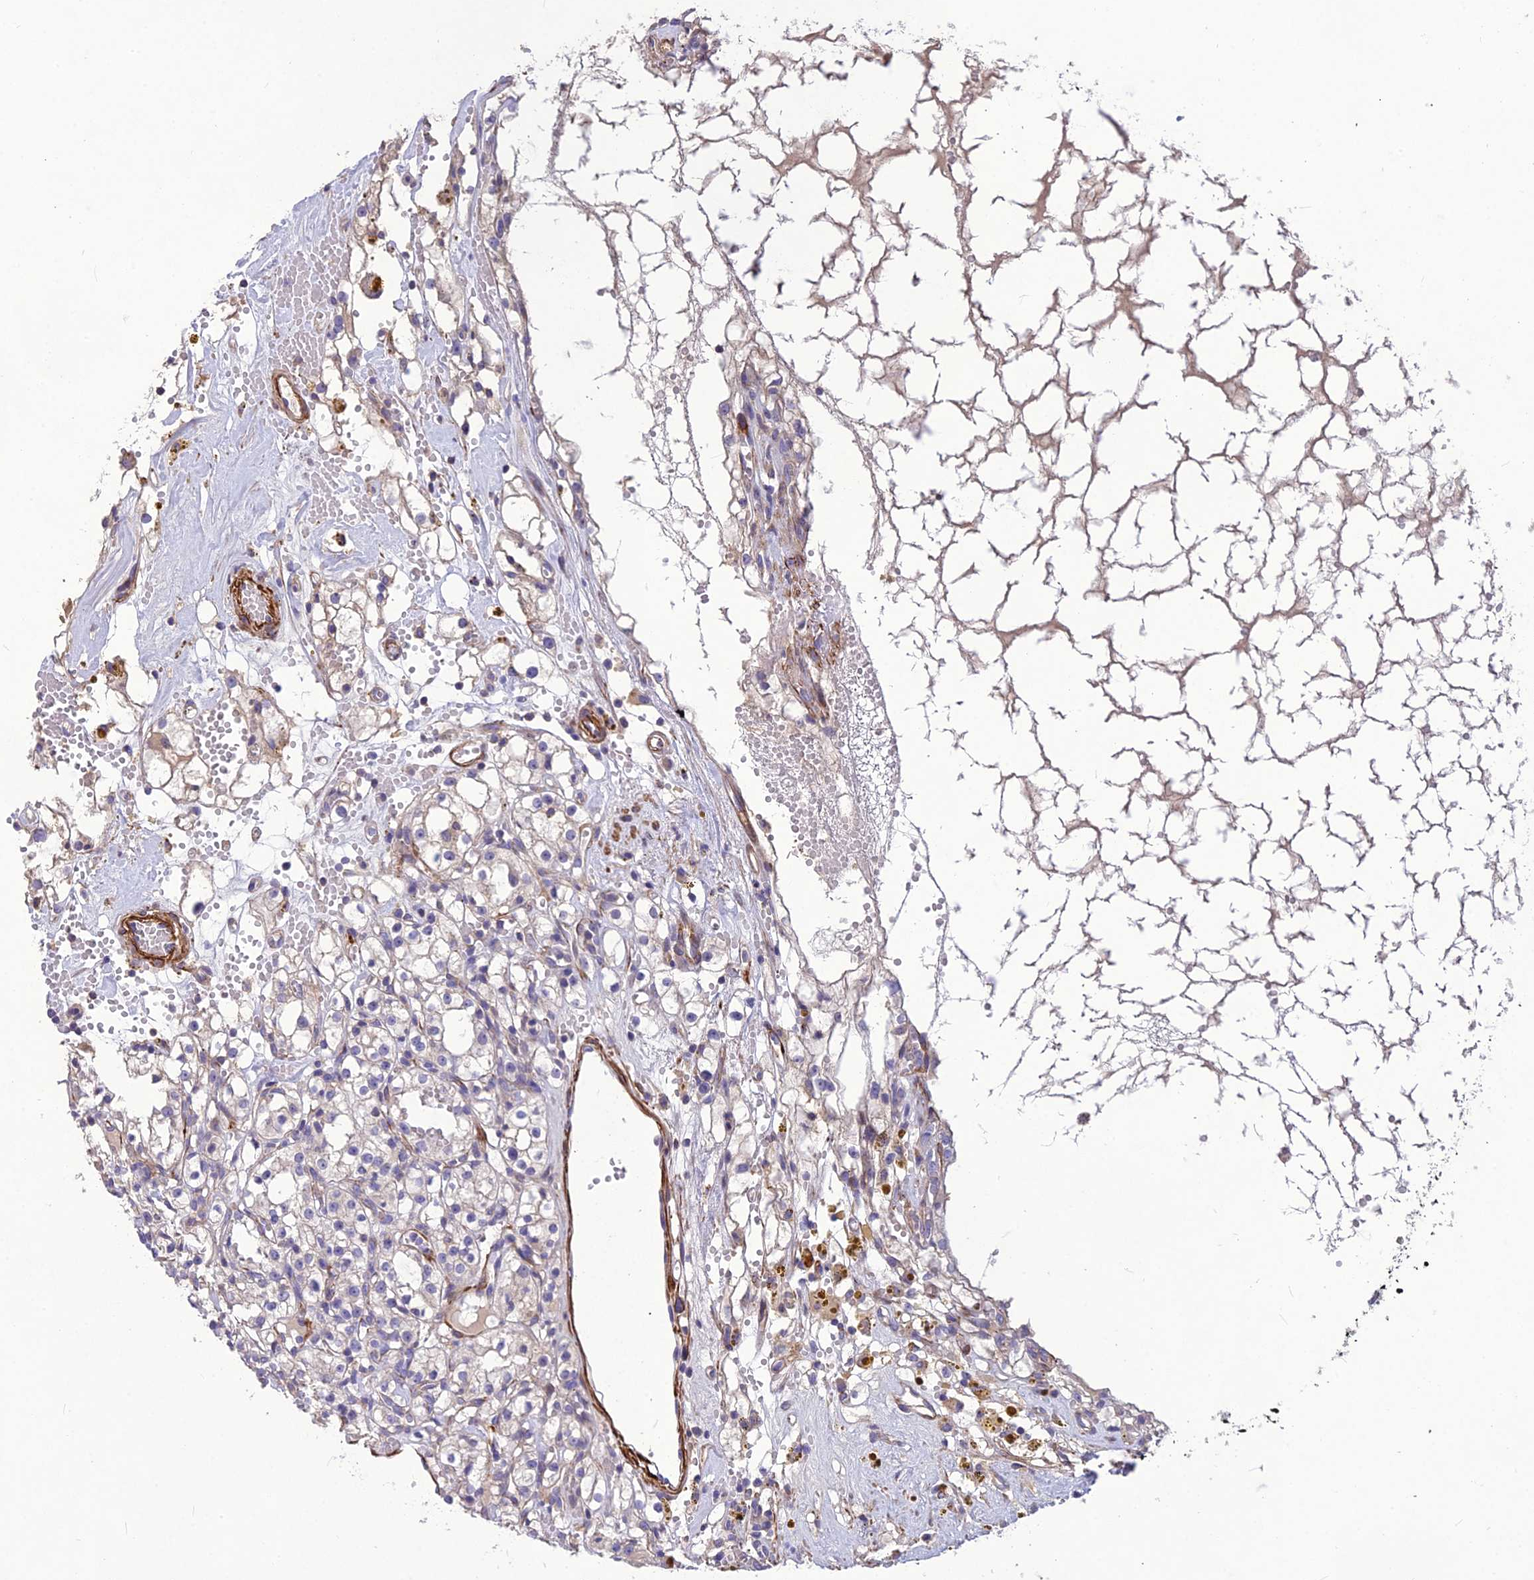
{"staining": {"intensity": "negative", "quantity": "none", "location": "none"}, "tissue": "renal cancer", "cell_type": "Tumor cells", "image_type": "cancer", "snomed": [{"axis": "morphology", "description": "Adenocarcinoma, NOS"}, {"axis": "topography", "description": "Kidney"}], "caption": "A high-resolution photomicrograph shows immunohistochemistry (IHC) staining of renal cancer, which displays no significant expression in tumor cells.", "gene": "CLUH", "patient": {"sex": "male", "age": 56}}